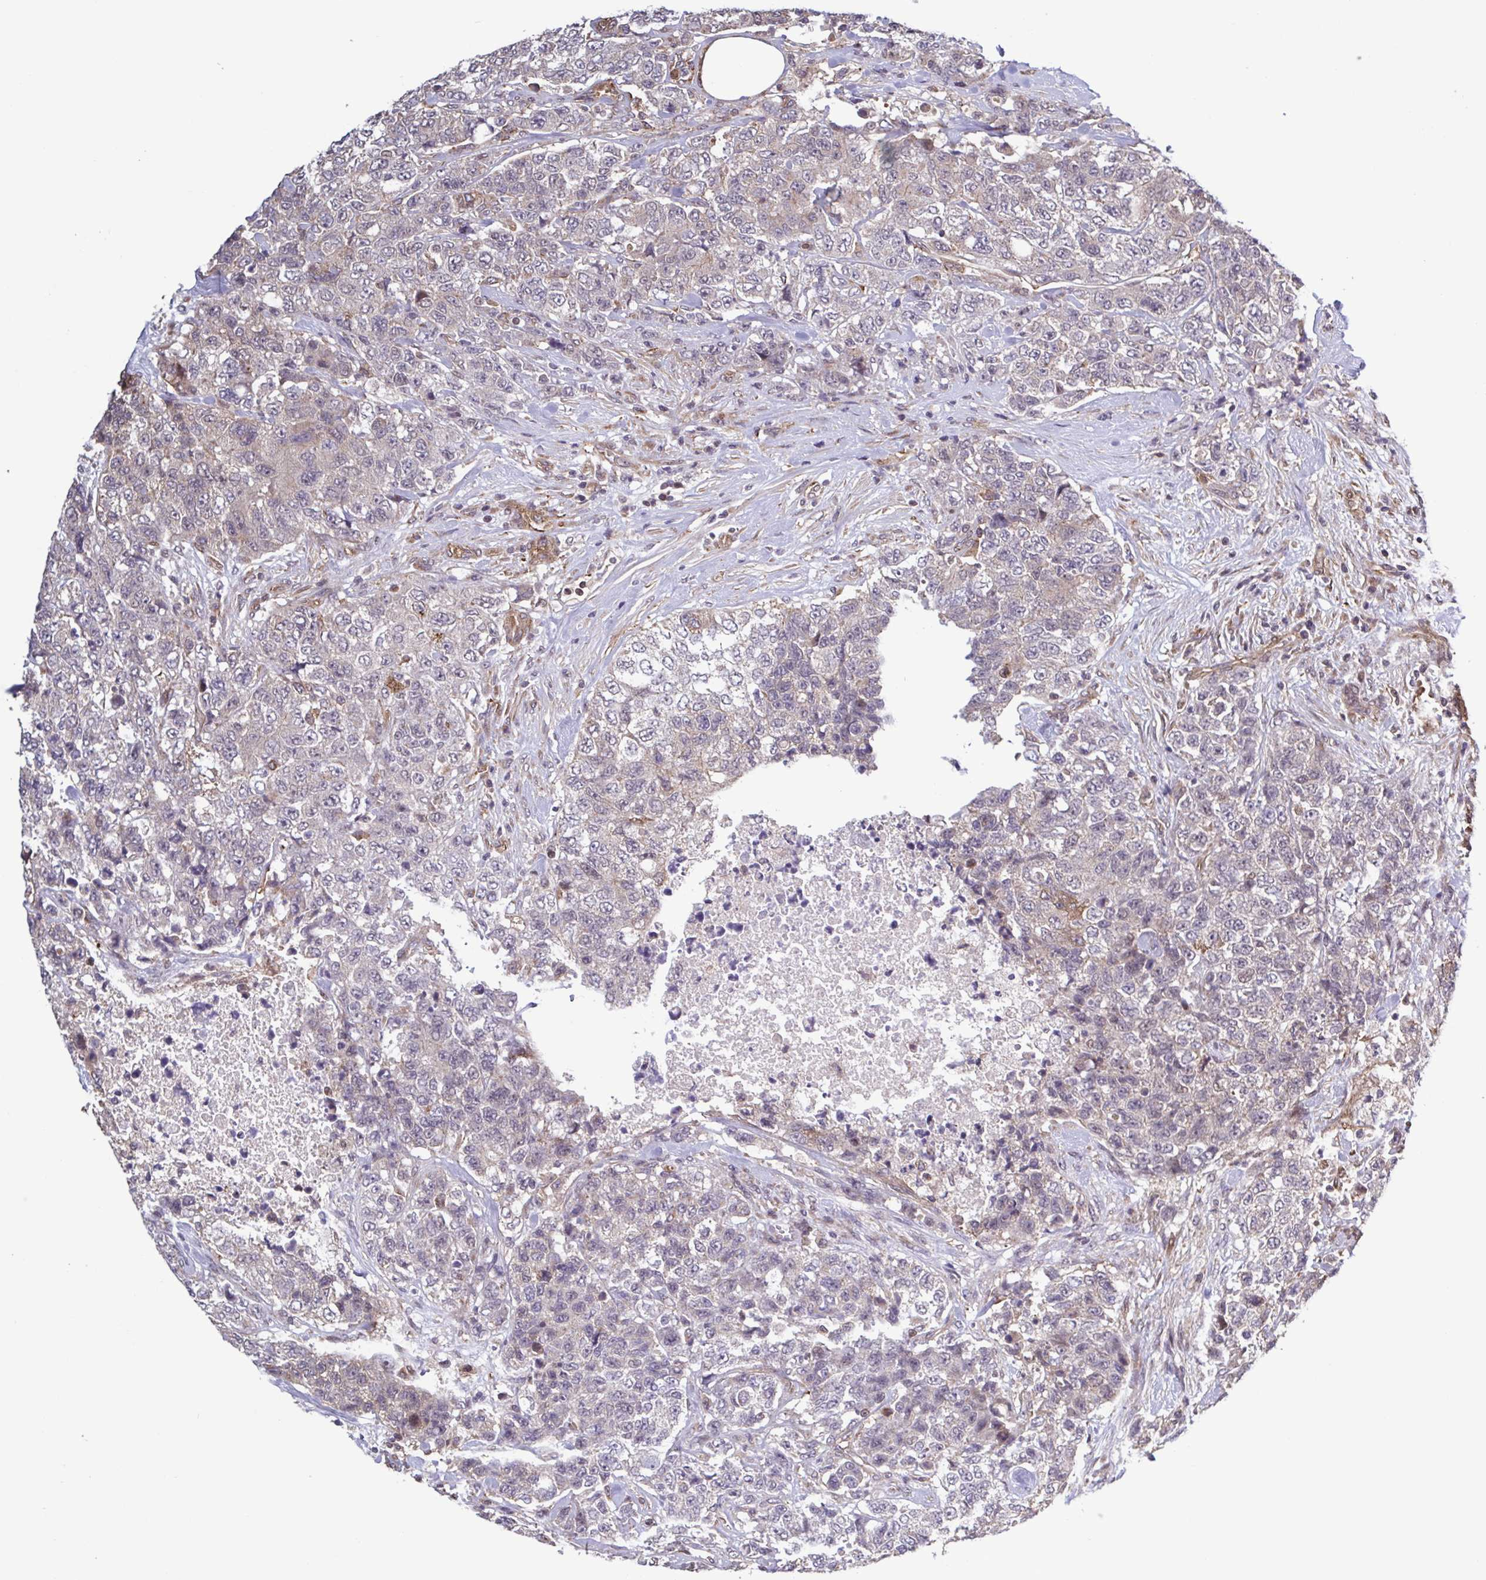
{"staining": {"intensity": "negative", "quantity": "none", "location": "none"}, "tissue": "urothelial cancer", "cell_type": "Tumor cells", "image_type": "cancer", "snomed": [{"axis": "morphology", "description": "Urothelial carcinoma, High grade"}, {"axis": "topography", "description": "Urinary bladder"}], "caption": "Immunohistochemical staining of urothelial cancer displays no significant expression in tumor cells.", "gene": "ZNF200", "patient": {"sex": "female", "age": 78}}